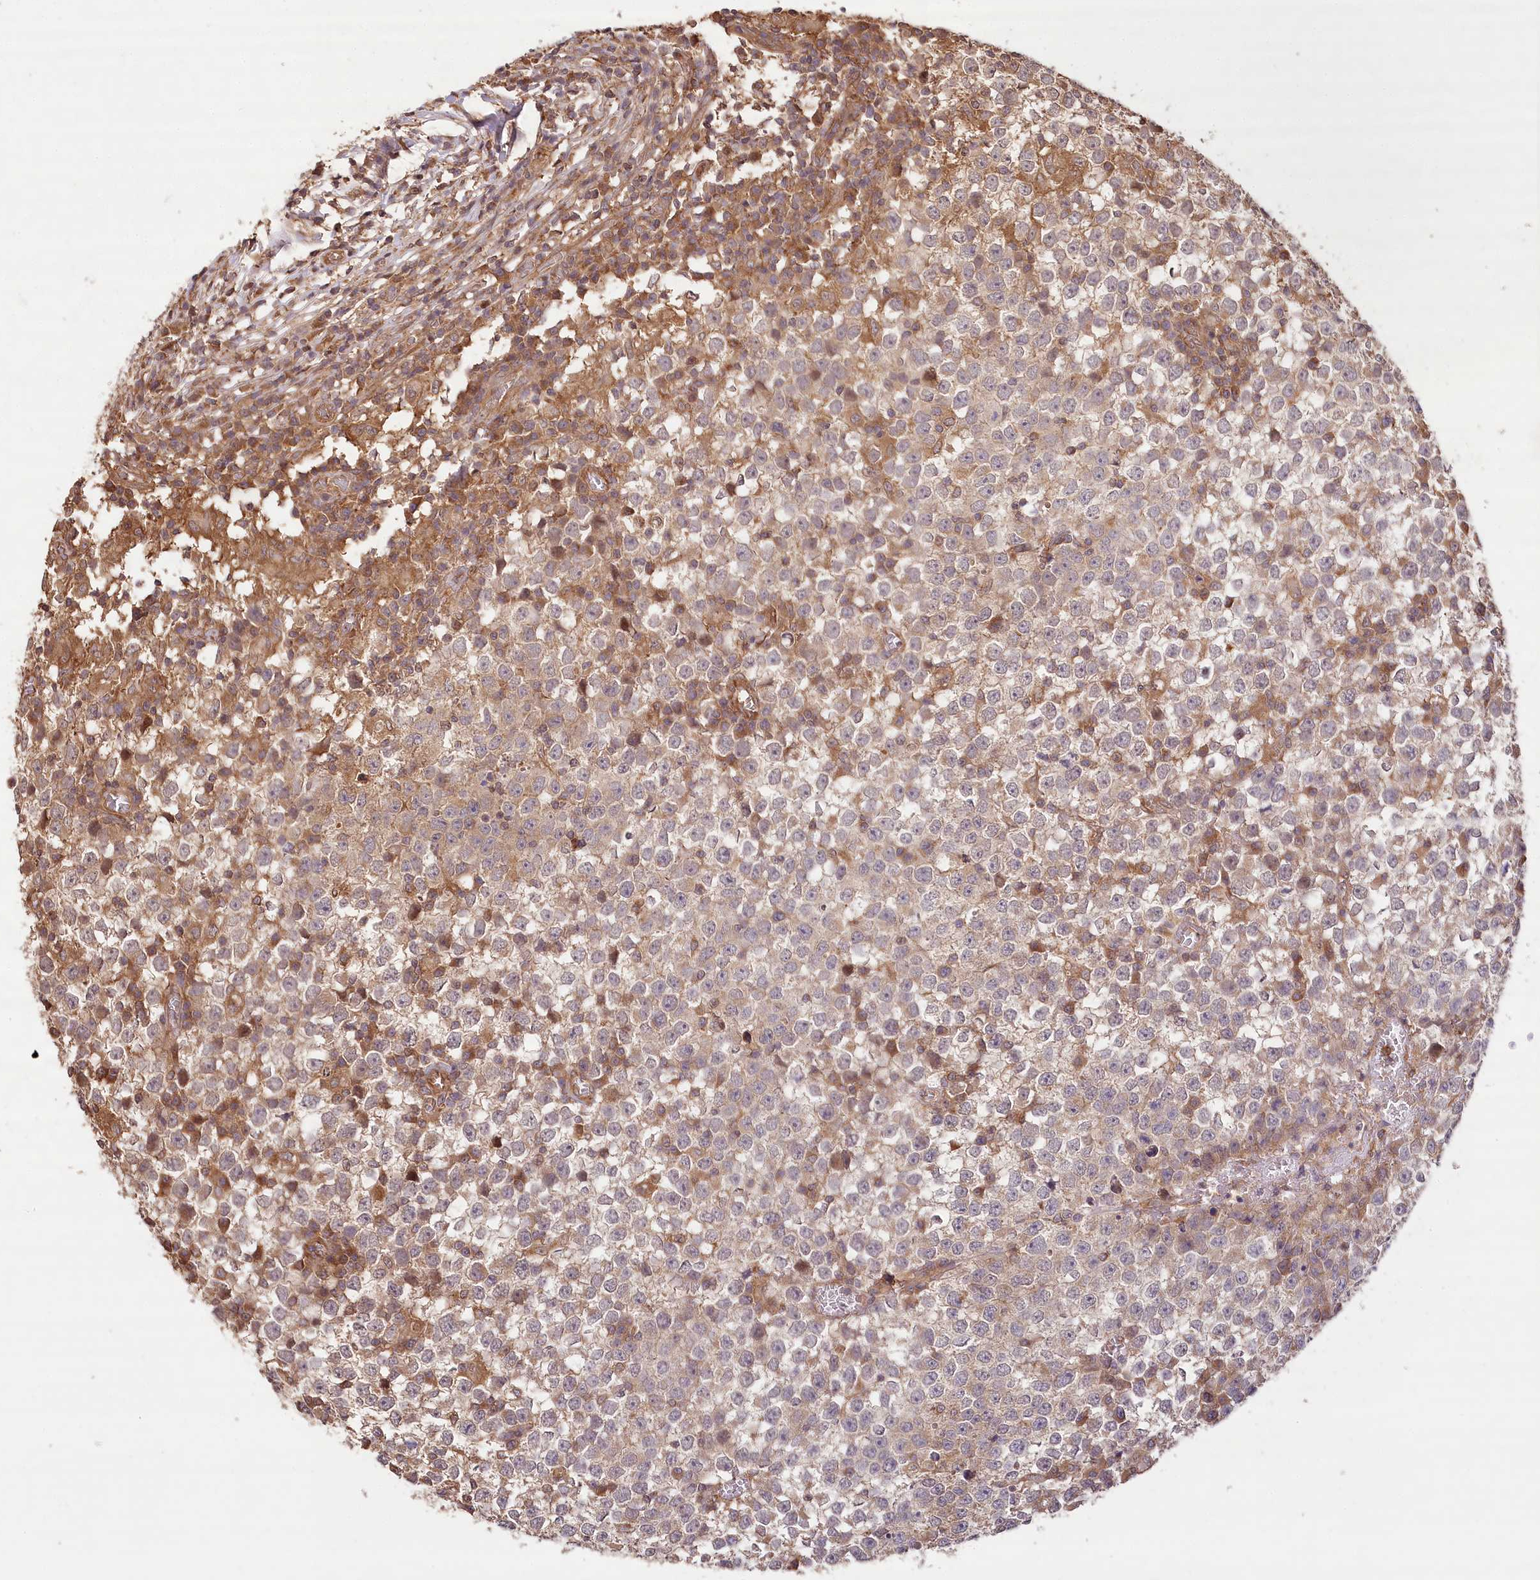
{"staining": {"intensity": "weak", "quantity": ">75%", "location": "cytoplasmic/membranous"}, "tissue": "testis cancer", "cell_type": "Tumor cells", "image_type": "cancer", "snomed": [{"axis": "morphology", "description": "Seminoma, NOS"}, {"axis": "topography", "description": "Testis"}], "caption": "Immunohistochemistry (IHC) (DAB (3,3'-diaminobenzidine)) staining of testis cancer (seminoma) shows weak cytoplasmic/membranous protein positivity in about >75% of tumor cells.", "gene": "LSS", "patient": {"sex": "male", "age": 65}}